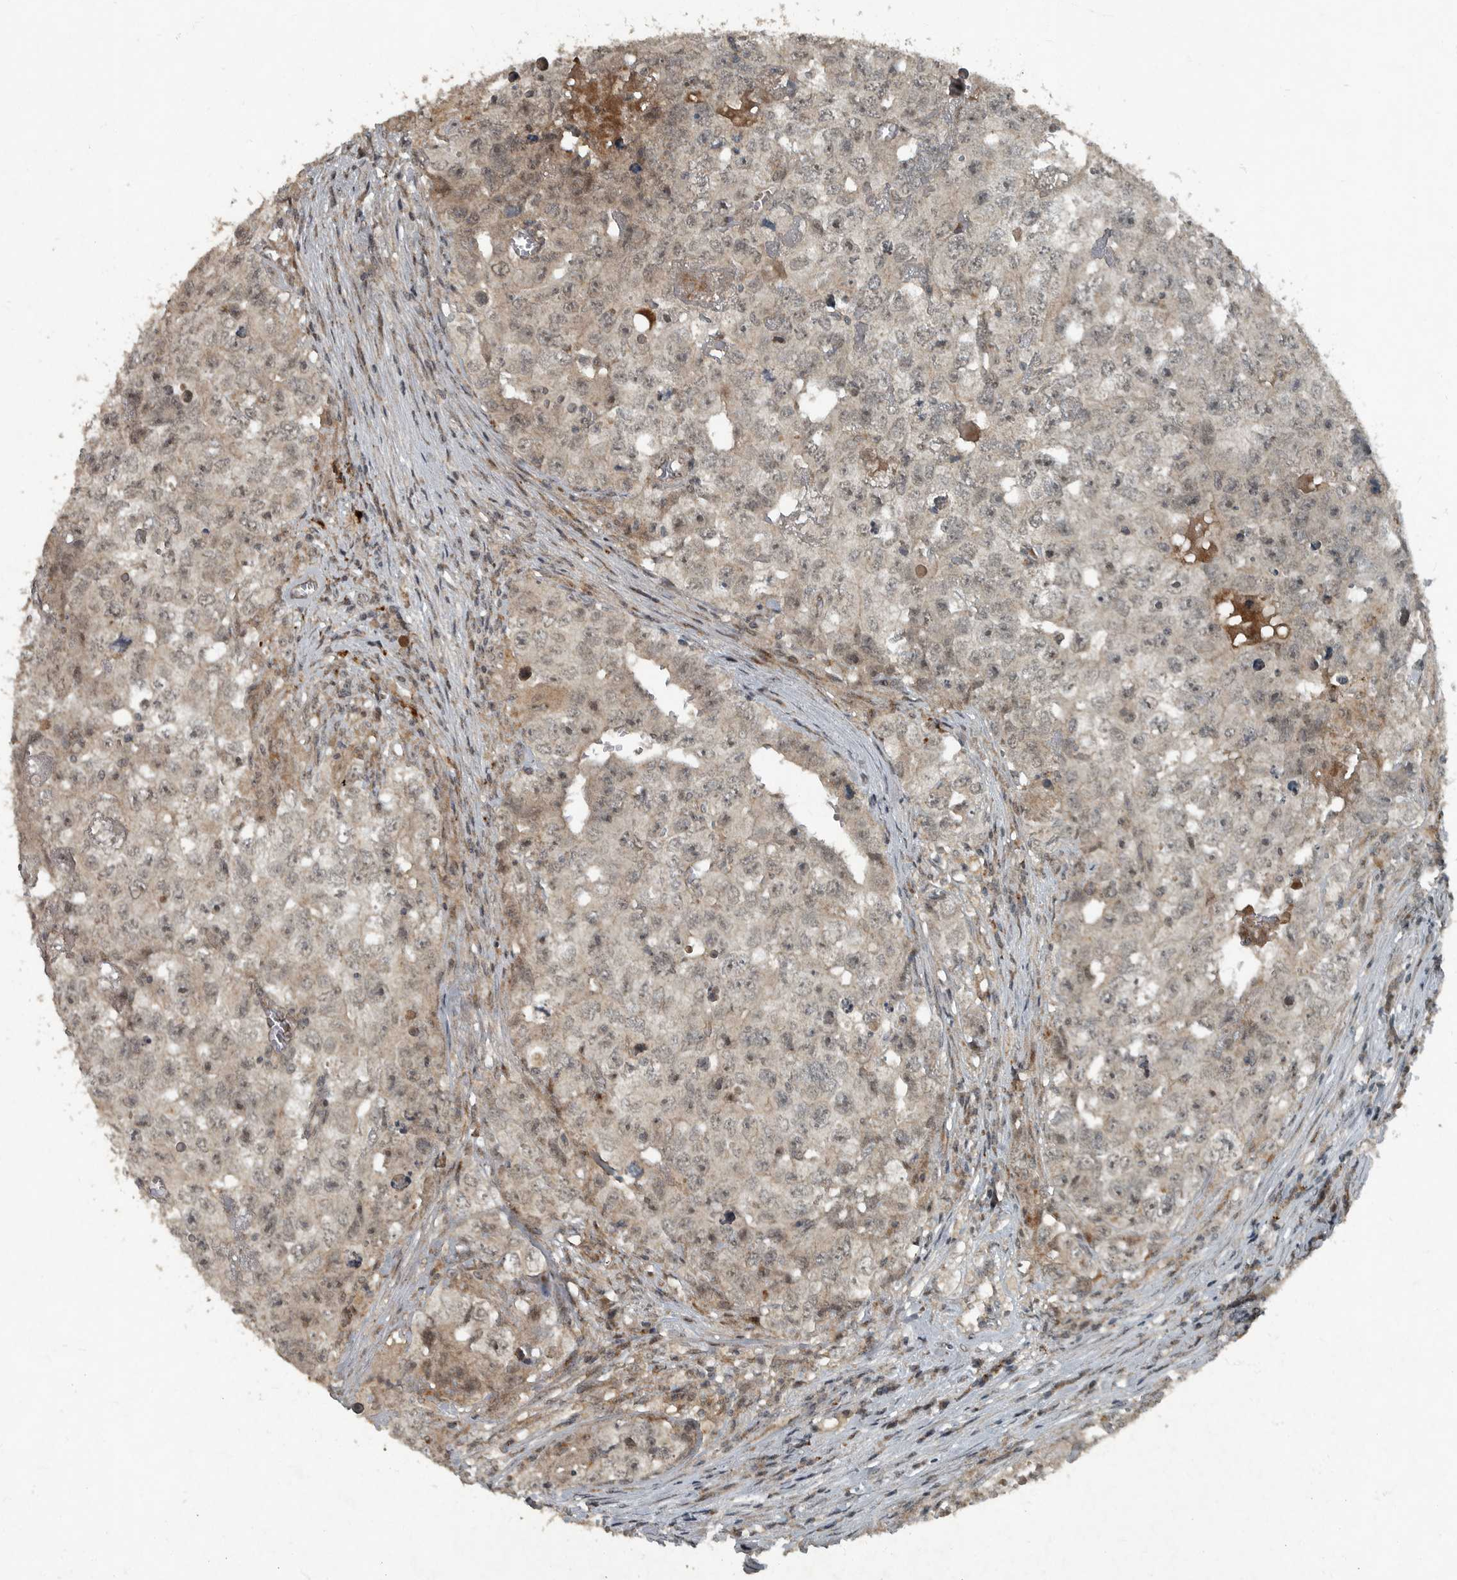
{"staining": {"intensity": "weak", "quantity": "25%-75%", "location": "cytoplasmic/membranous,nuclear"}, "tissue": "testis cancer", "cell_type": "Tumor cells", "image_type": "cancer", "snomed": [{"axis": "morphology", "description": "Seminoma, NOS"}, {"axis": "morphology", "description": "Carcinoma, Embryonal, NOS"}, {"axis": "topography", "description": "Testis"}], "caption": "Tumor cells show low levels of weak cytoplasmic/membranous and nuclear expression in about 25%-75% of cells in testis cancer (embryonal carcinoma).", "gene": "FOXO1", "patient": {"sex": "male", "age": 43}}